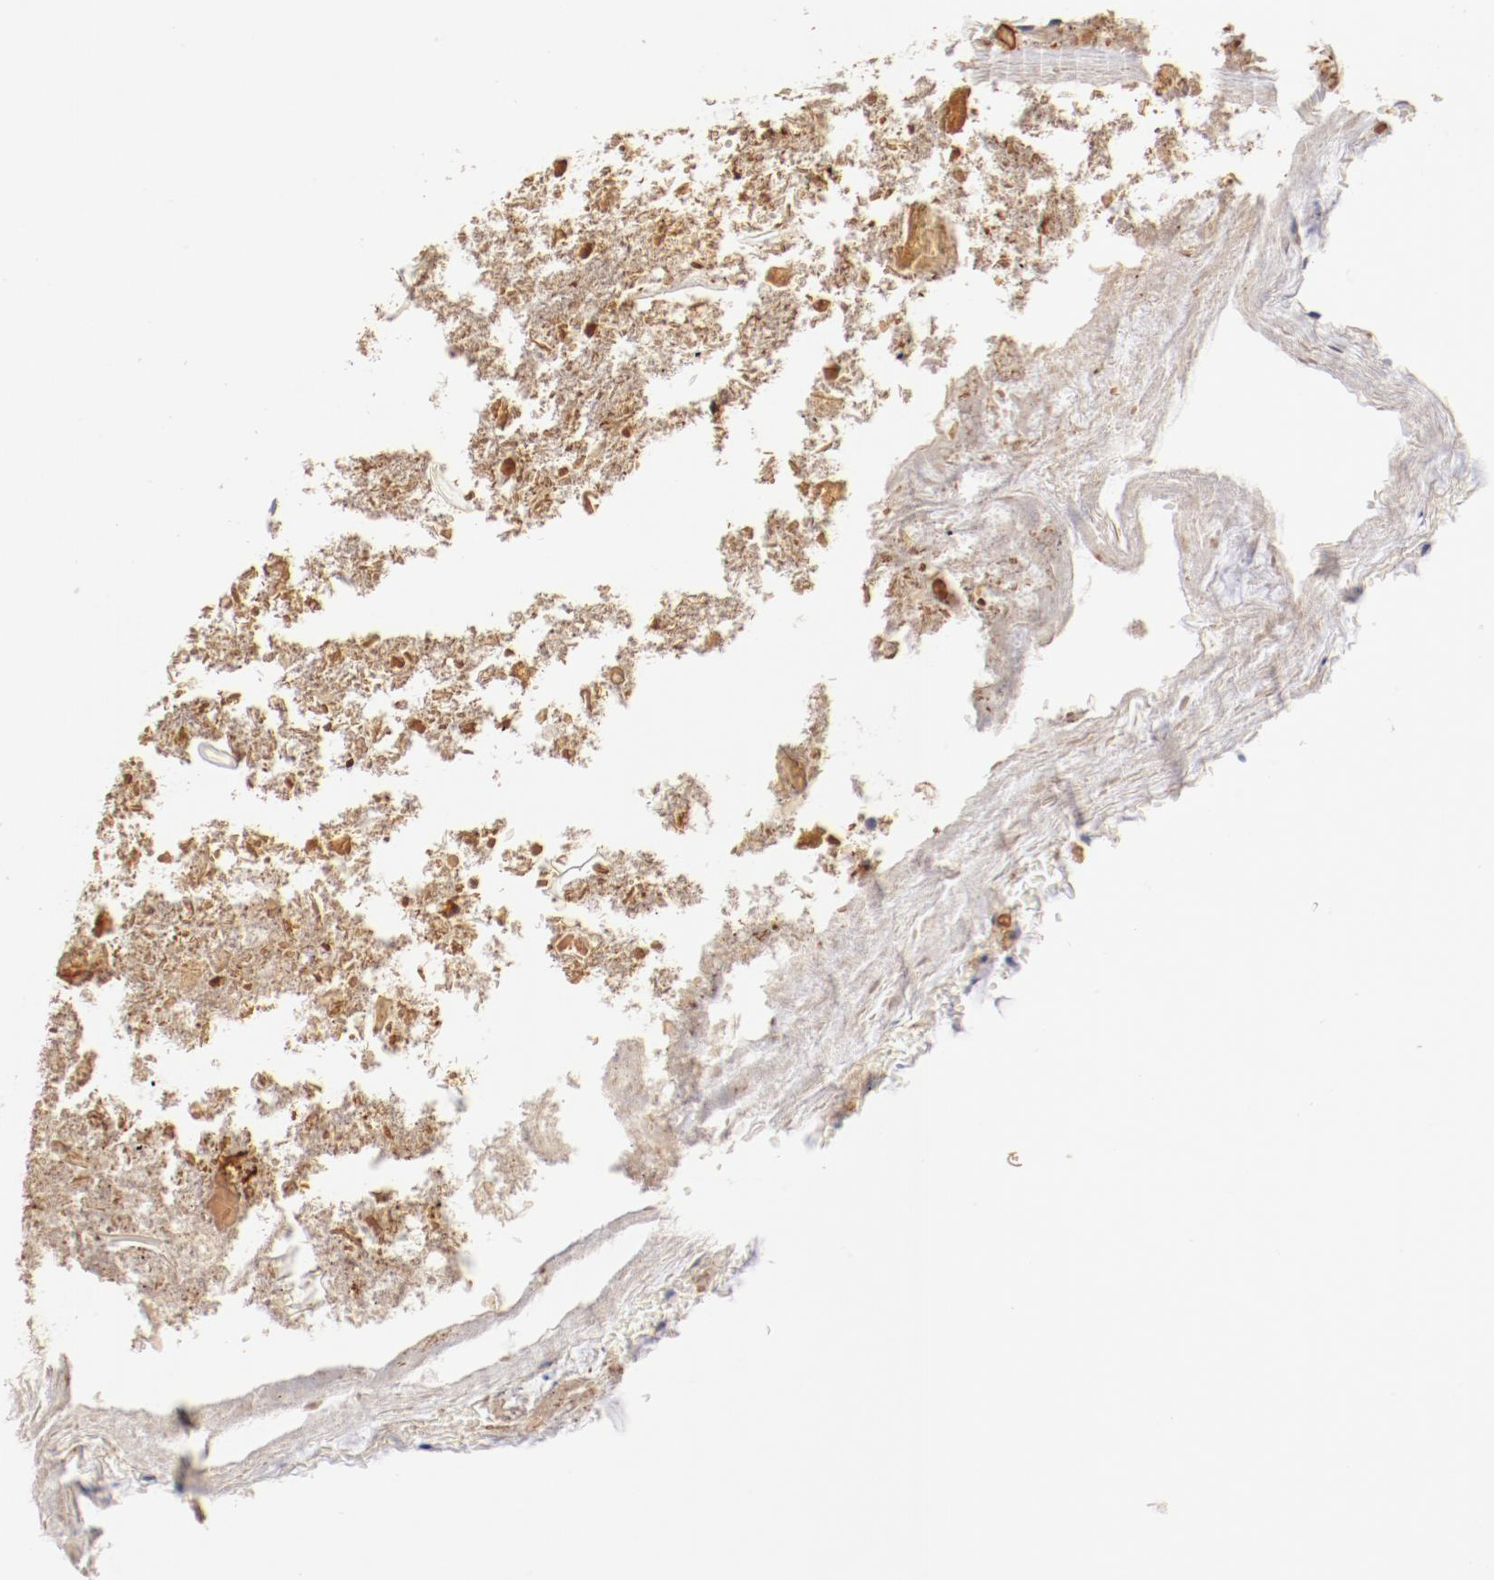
{"staining": {"intensity": "weak", "quantity": "25%-75%", "location": "cytoplasmic/membranous"}, "tissue": "appendix", "cell_type": "Glandular cells", "image_type": "normal", "snomed": [{"axis": "morphology", "description": "Normal tissue, NOS"}, {"axis": "topography", "description": "Appendix"}], "caption": "Benign appendix demonstrates weak cytoplasmic/membranous expression in approximately 25%-75% of glandular cells Nuclei are stained in blue..", "gene": "ZNF267", "patient": {"sex": "female", "age": 10}}